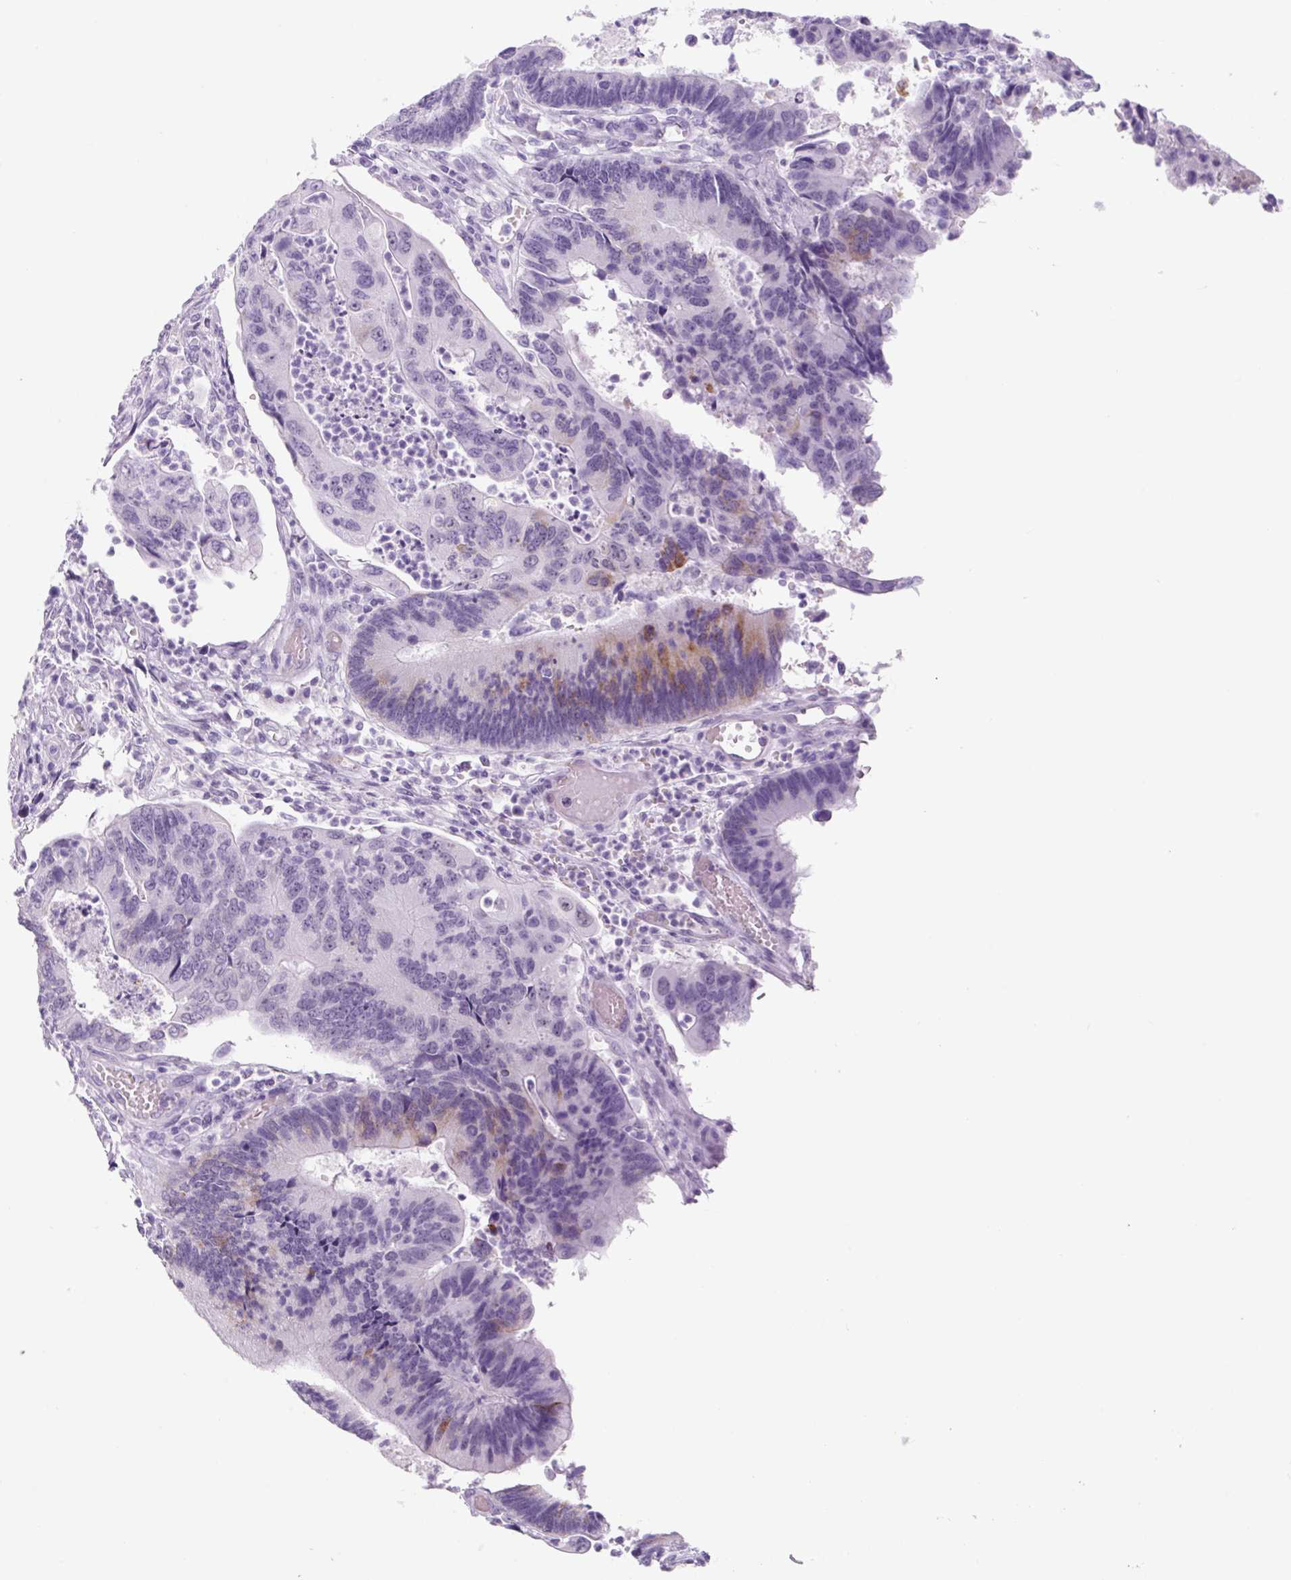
{"staining": {"intensity": "moderate", "quantity": "<25%", "location": "cytoplasmic/membranous"}, "tissue": "colorectal cancer", "cell_type": "Tumor cells", "image_type": "cancer", "snomed": [{"axis": "morphology", "description": "Adenocarcinoma, NOS"}, {"axis": "topography", "description": "Colon"}], "caption": "Tumor cells reveal low levels of moderate cytoplasmic/membranous positivity in approximately <25% of cells in human colorectal cancer (adenocarcinoma).", "gene": "TNFRSF8", "patient": {"sex": "female", "age": 67}}